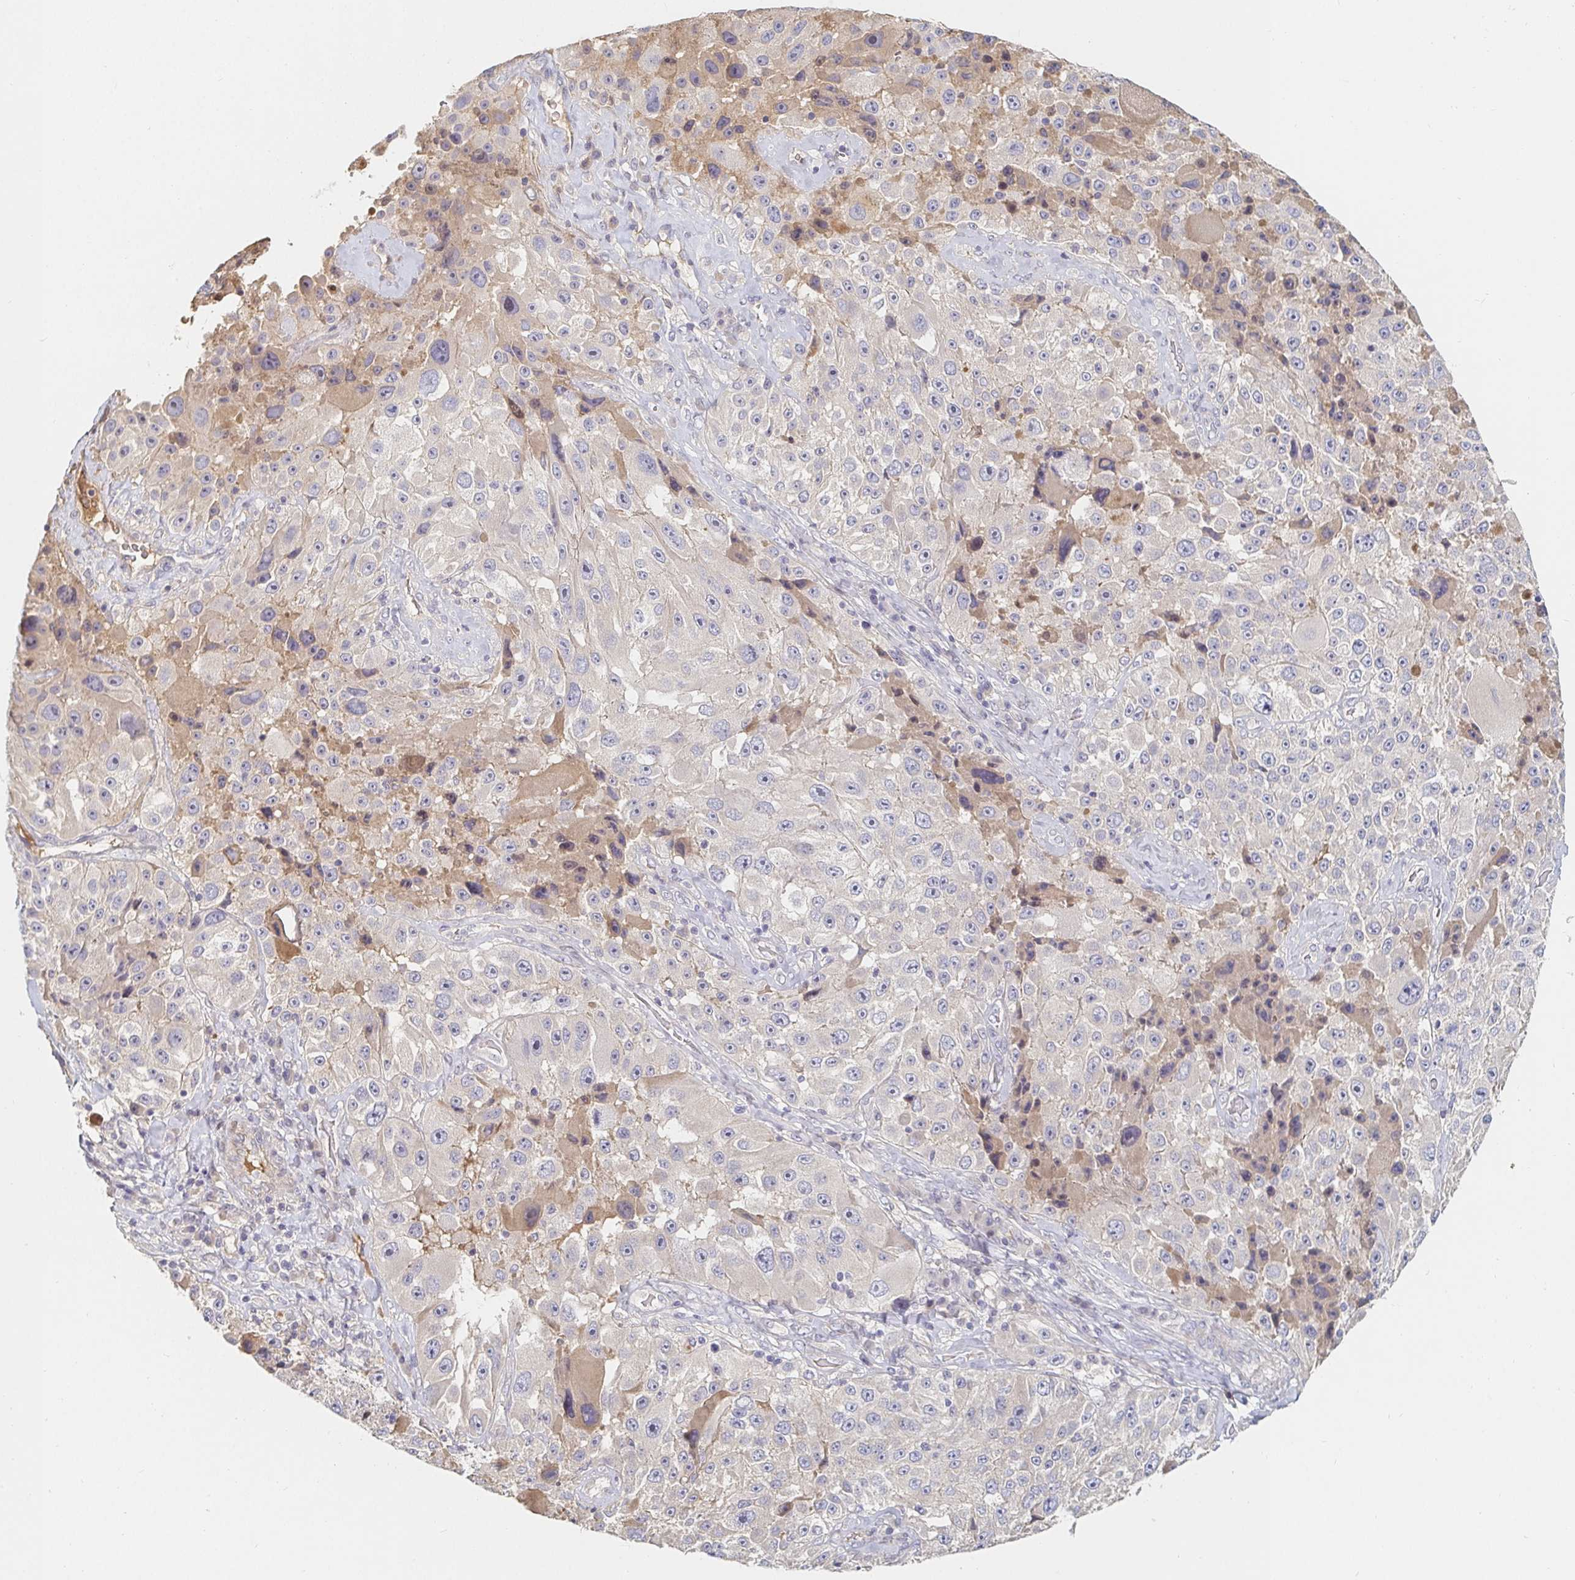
{"staining": {"intensity": "negative", "quantity": "none", "location": "none"}, "tissue": "melanoma", "cell_type": "Tumor cells", "image_type": "cancer", "snomed": [{"axis": "morphology", "description": "Malignant melanoma, Metastatic site"}, {"axis": "topography", "description": "Lymph node"}], "caption": "Tumor cells show no significant expression in melanoma.", "gene": "NME9", "patient": {"sex": "male", "age": 62}}